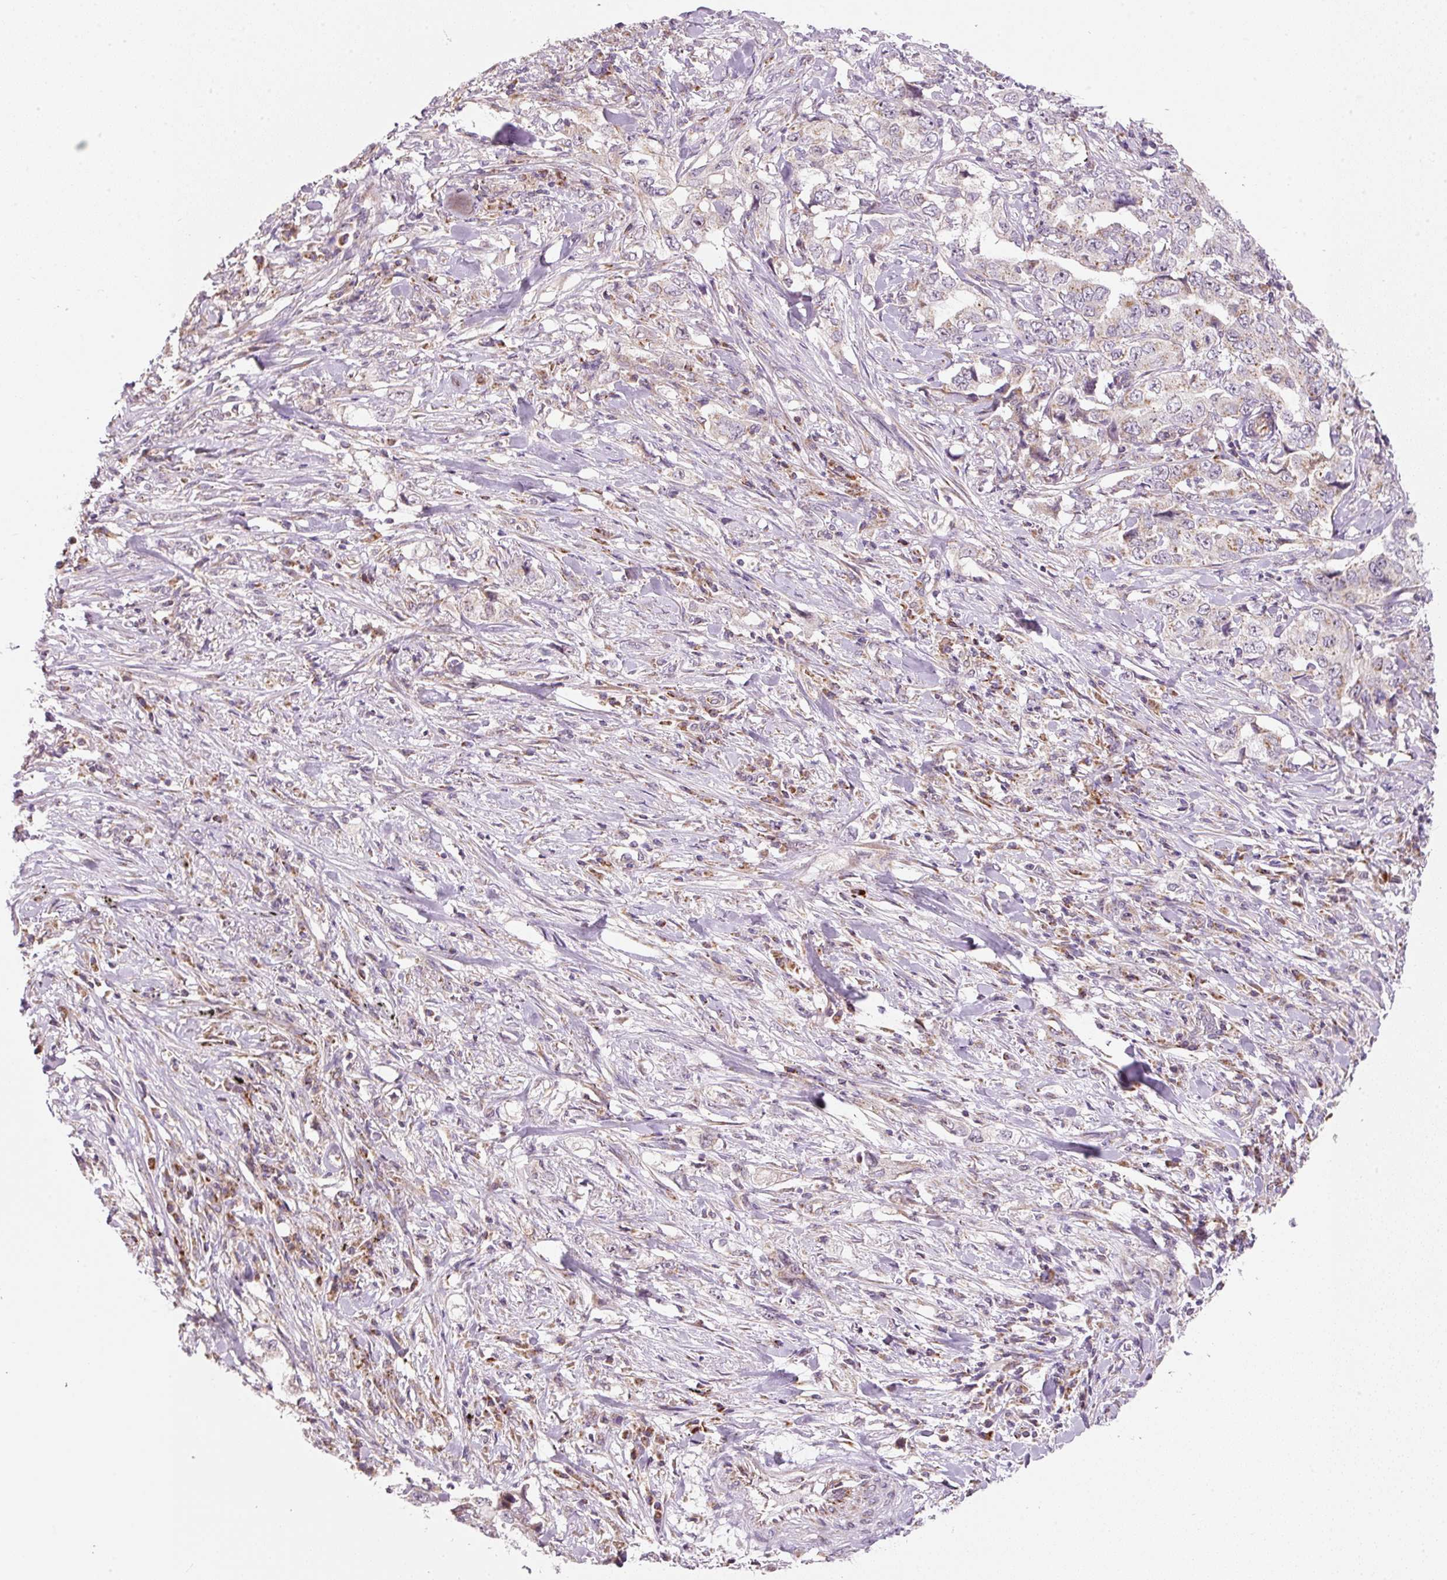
{"staining": {"intensity": "moderate", "quantity": "25%-75%", "location": "cytoplasmic/membranous"}, "tissue": "lung cancer", "cell_type": "Tumor cells", "image_type": "cancer", "snomed": [{"axis": "morphology", "description": "Adenocarcinoma, NOS"}, {"axis": "topography", "description": "Lung"}], "caption": "IHC (DAB) staining of human lung adenocarcinoma demonstrates moderate cytoplasmic/membranous protein expression in approximately 25%-75% of tumor cells.", "gene": "FAM78B", "patient": {"sex": "female", "age": 51}}